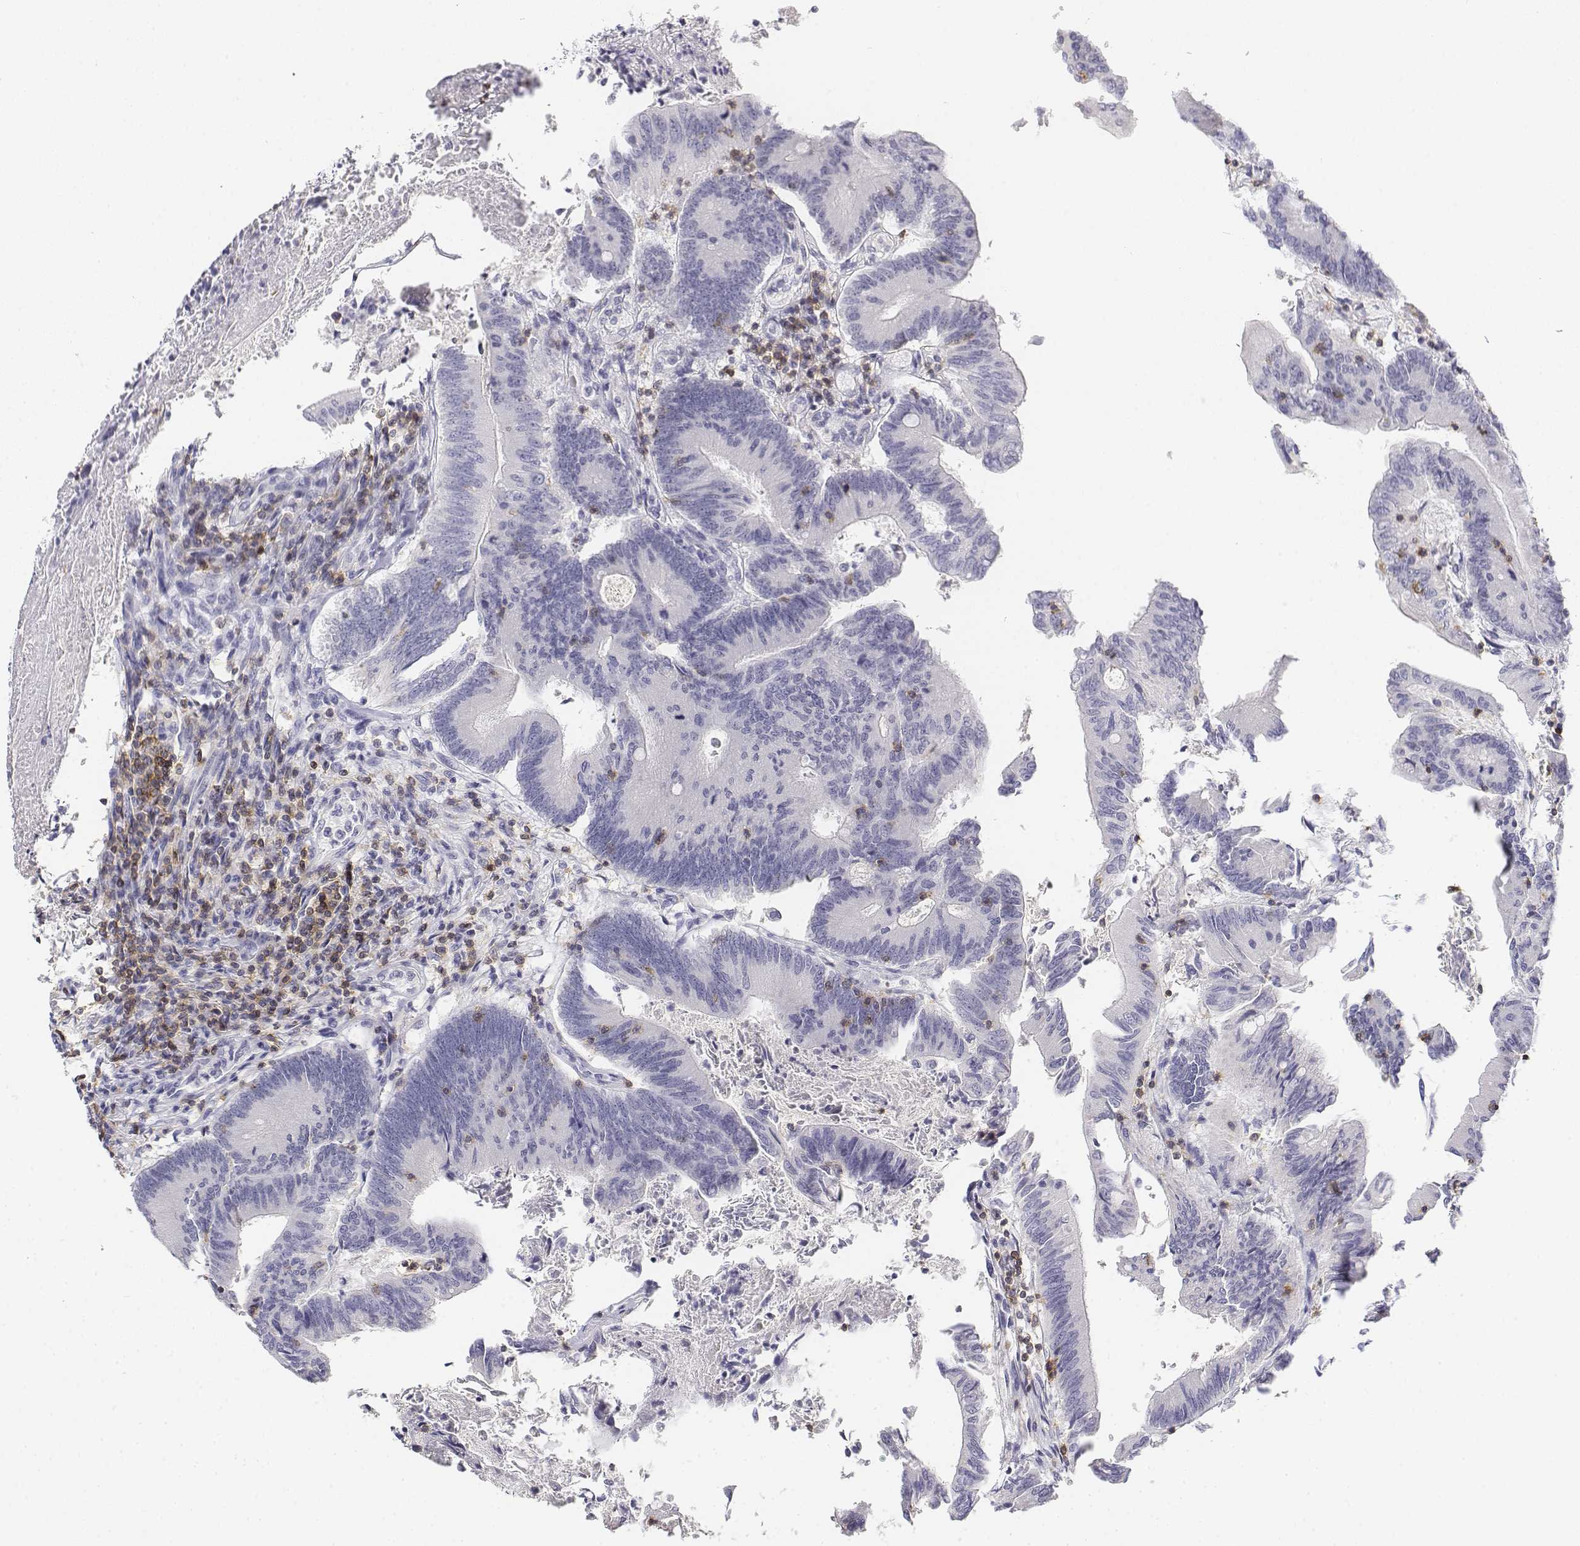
{"staining": {"intensity": "negative", "quantity": "none", "location": "none"}, "tissue": "colorectal cancer", "cell_type": "Tumor cells", "image_type": "cancer", "snomed": [{"axis": "morphology", "description": "Adenocarcinoma, NOS"}, {"axis": "topography", "description": "Colon"}], "caption": "Tumor cells are negative for protein expression in human colorectal cancer (adenocarcinoma).", "gene": "CD3E", "patient": {"sex": "female", "age": 70}}